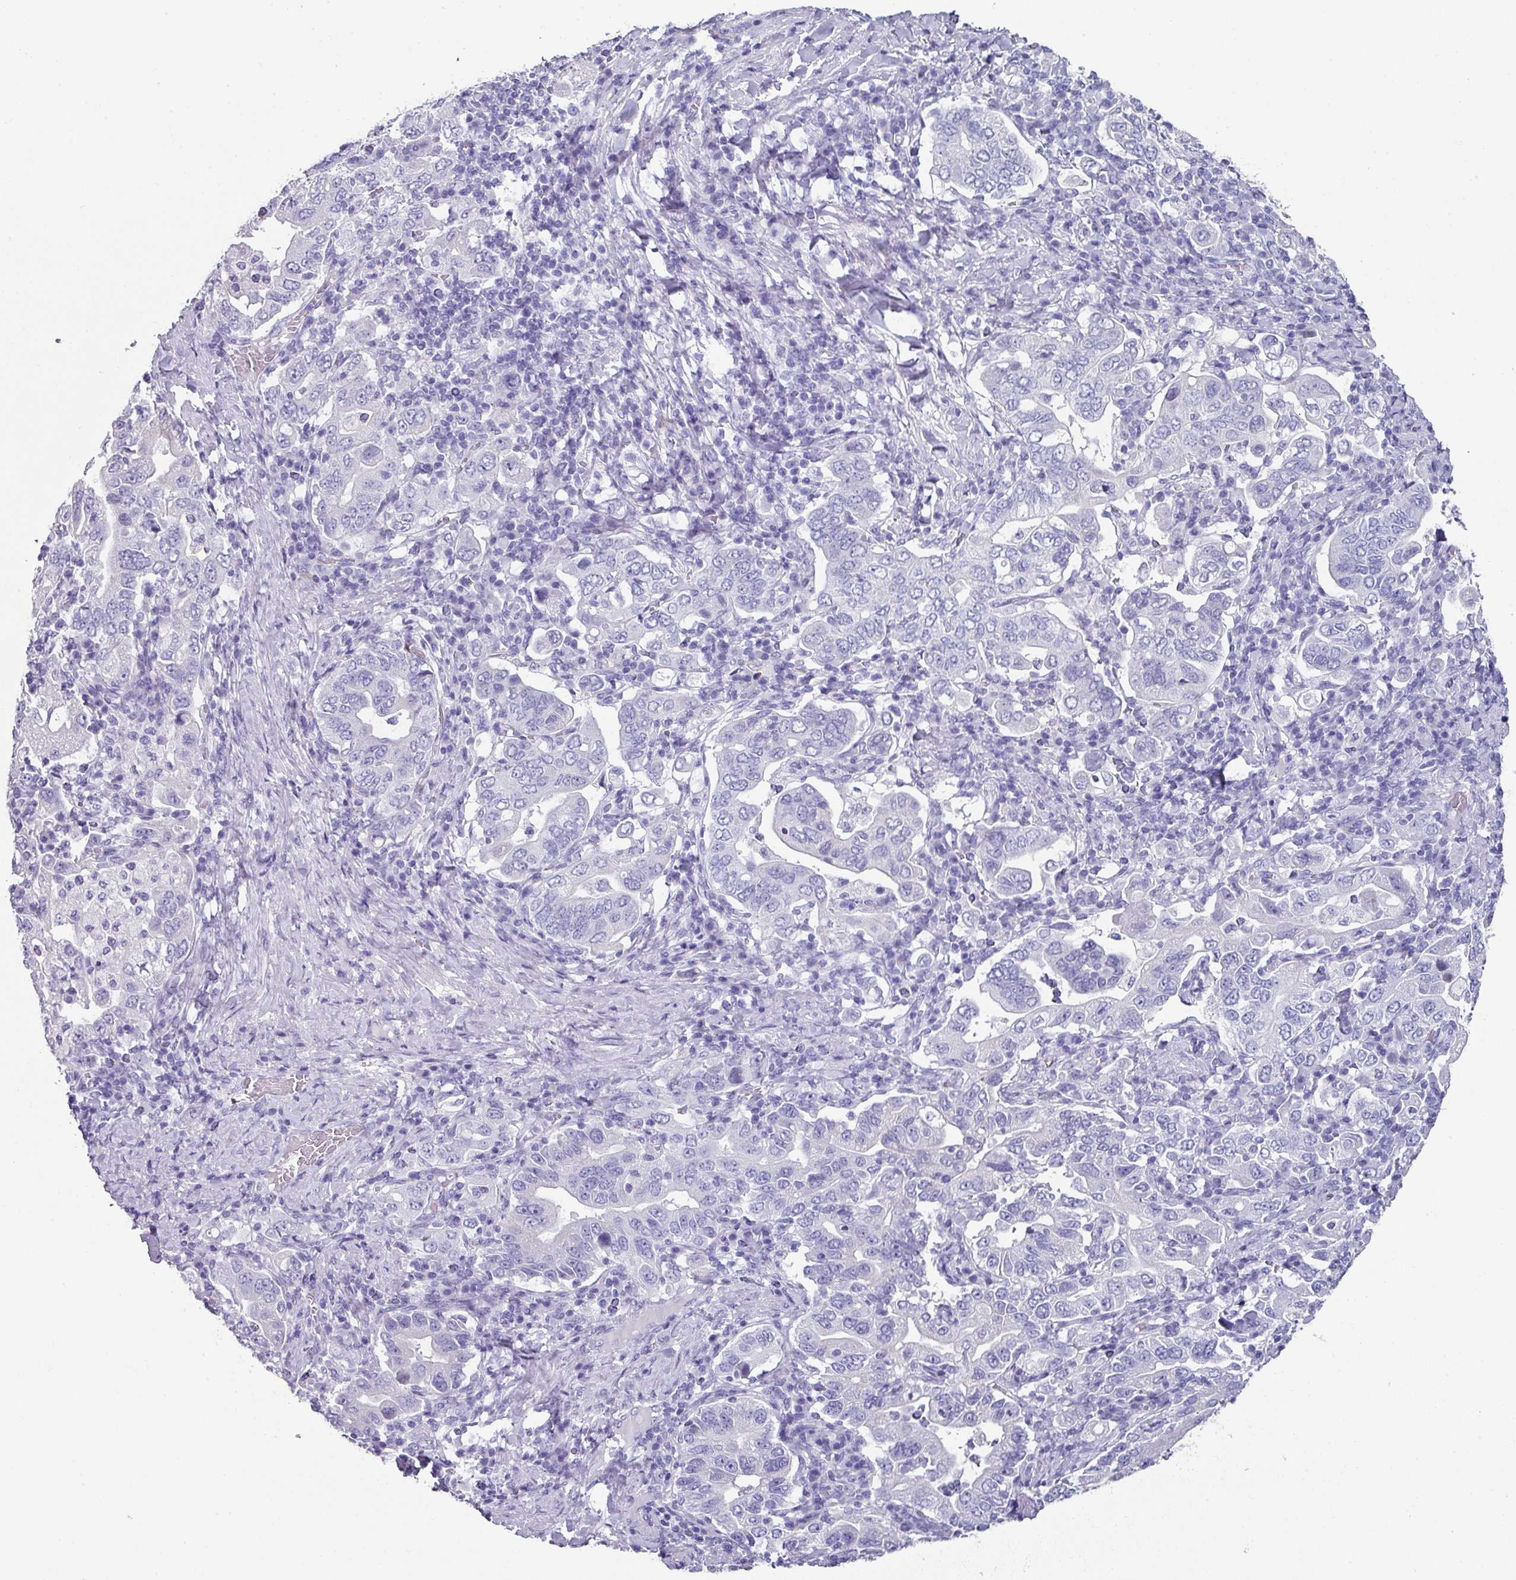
{"staining": {"intensity": "negative", "quantity": "none", "location": "none"}, "tissue": "stomach cancer", "cell_type": "Tumor cells", "image_type": "cancer", "snomed": [{"axis": "morphology", "description": "Adenocarcinoma, NOS"}, {"axis": "topography", "description": "Stomach, upper"}, {"axis": "topography", "description": "Stomach"}], "caption": "Micrograph shows no protein staining in tumor cells of adenocarcinoma (stomach) tissue.", "gene": "PEX10", "patient": {"sex": "male", "age": 62}}